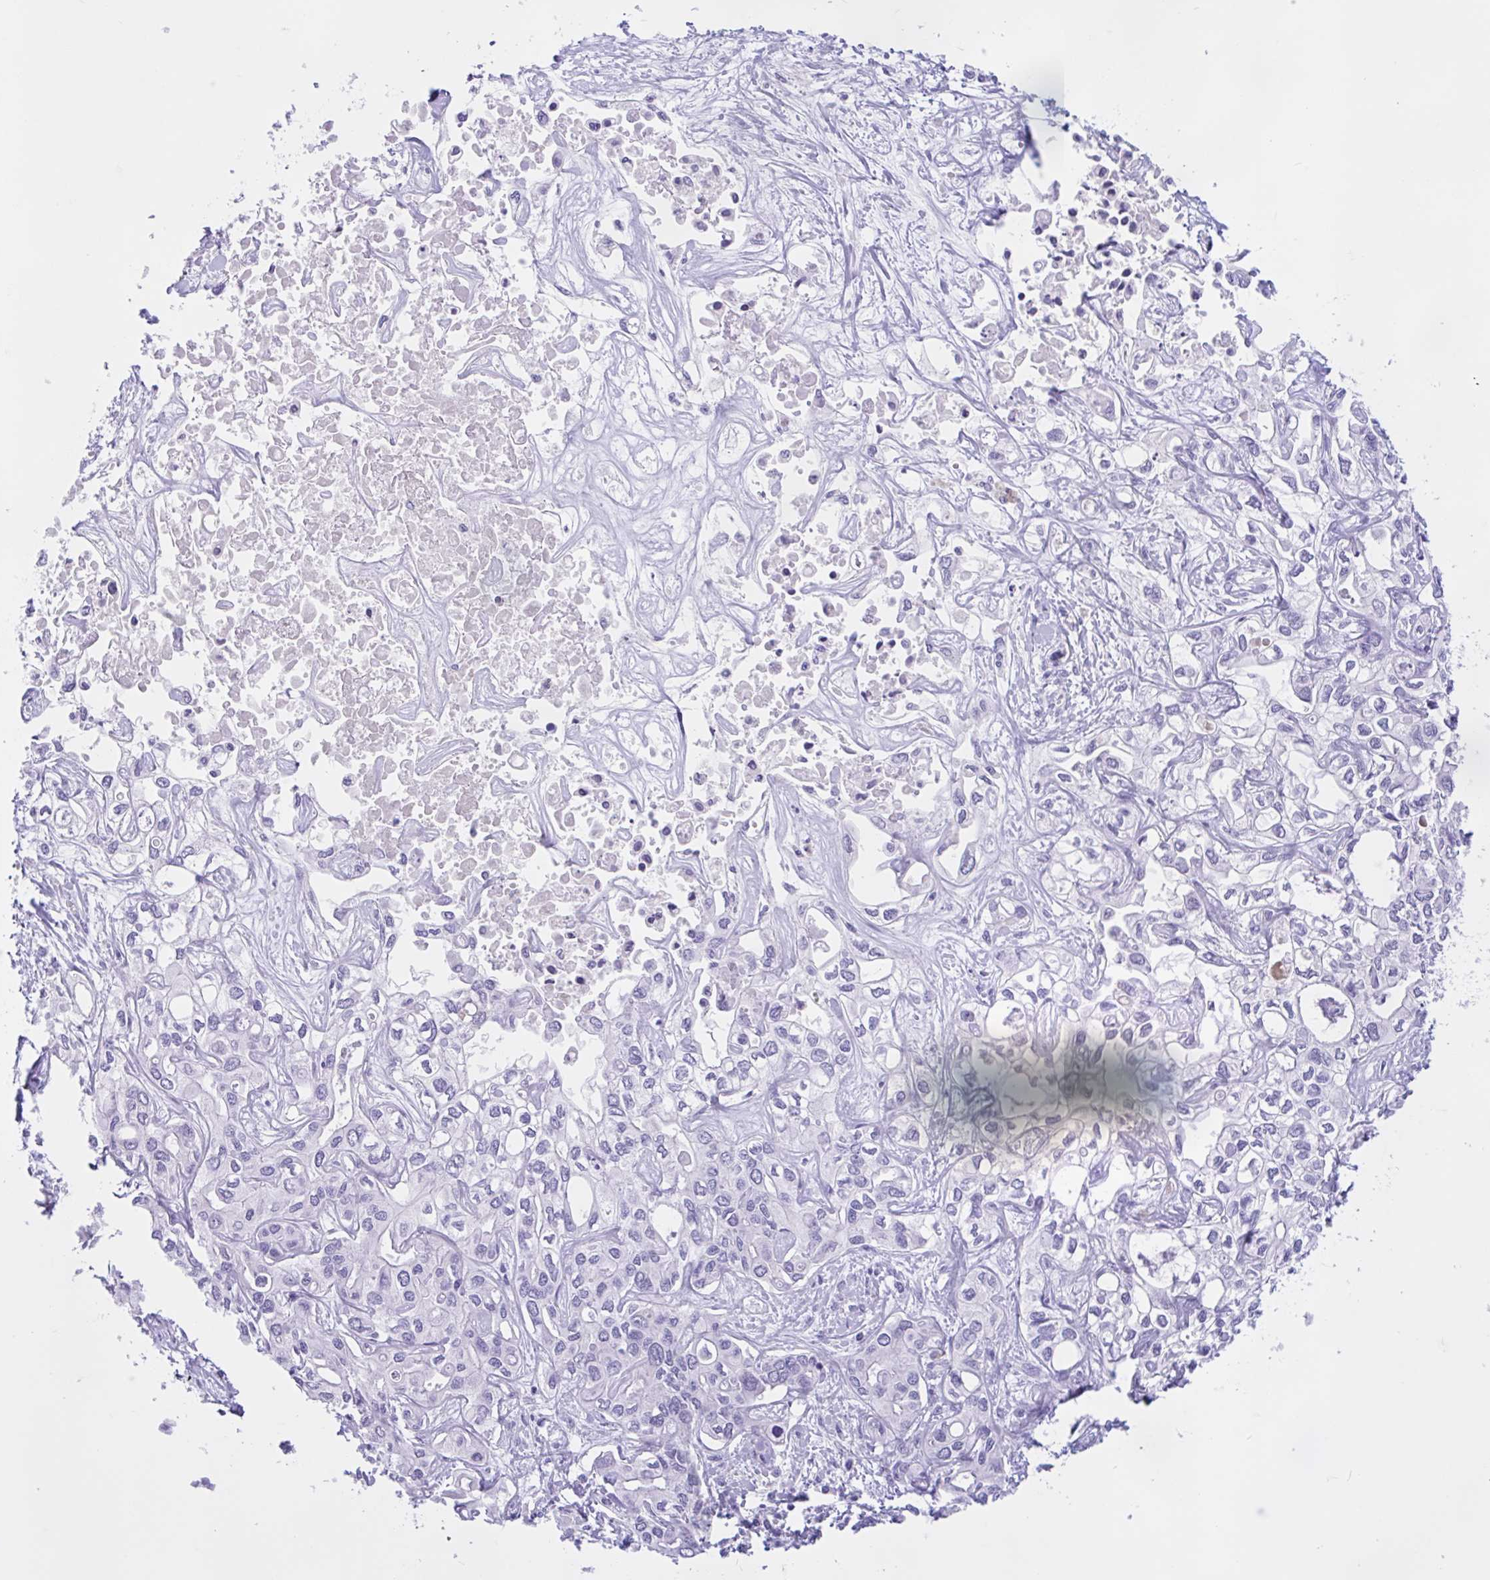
{"staining": {"intensity": "negative", "quantity": "none", "location": "none"}, "tissue": "liver cancer", "cell_type": "Tumor cells", "image_type": "cancer", "snomed": [{"axis": "morphology", "description": "Cholangiocarcinoma"}, {"axis": "topography", "description": "Liver"}], "caption": "Liver cholangiocarcinoma was stained to show a protein in brown. There is no significant staining in tumor cells.", "gene": "ZNF319", "patient": {"sex": "female", "age": 64}}